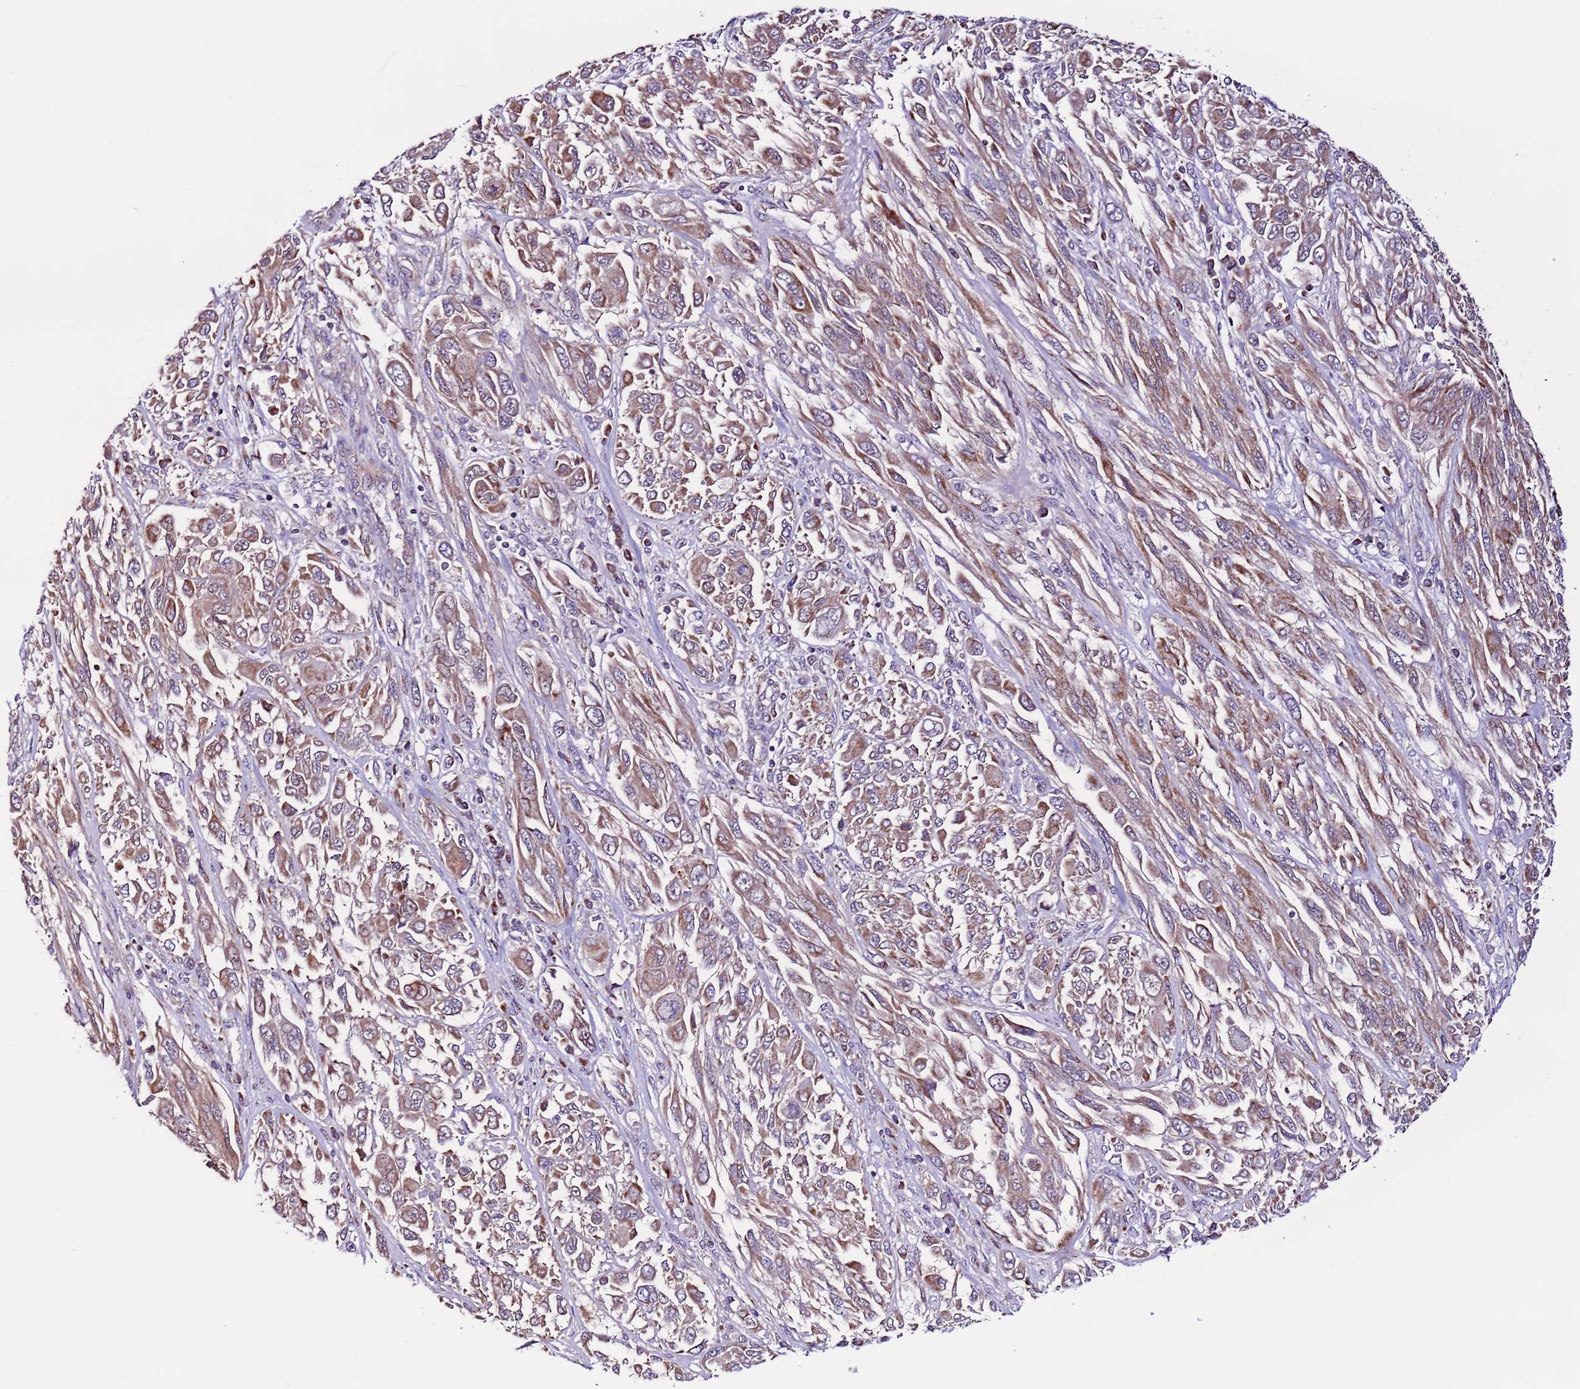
{"staining": {"intensity": "moderate", "quantity": "25%-75%", "location": "cytoplasmic/membranous"}, "tissue": "melanoma", "cell_type": "Tumor cells", "image_type": "cancer", "snomed": [{"axis": "morphology", "description": "Malignant melanoma, NOS"}, {"axis": "topography", "description": "Skin"}], "caption": "Melanoma stained with a brown dye shows moderate cytoplasmic/membranous positive expression in about 25%-75% of tumor cells.", "gene": "UEVLD", "patient": {"sex": "female", "age": 91}}